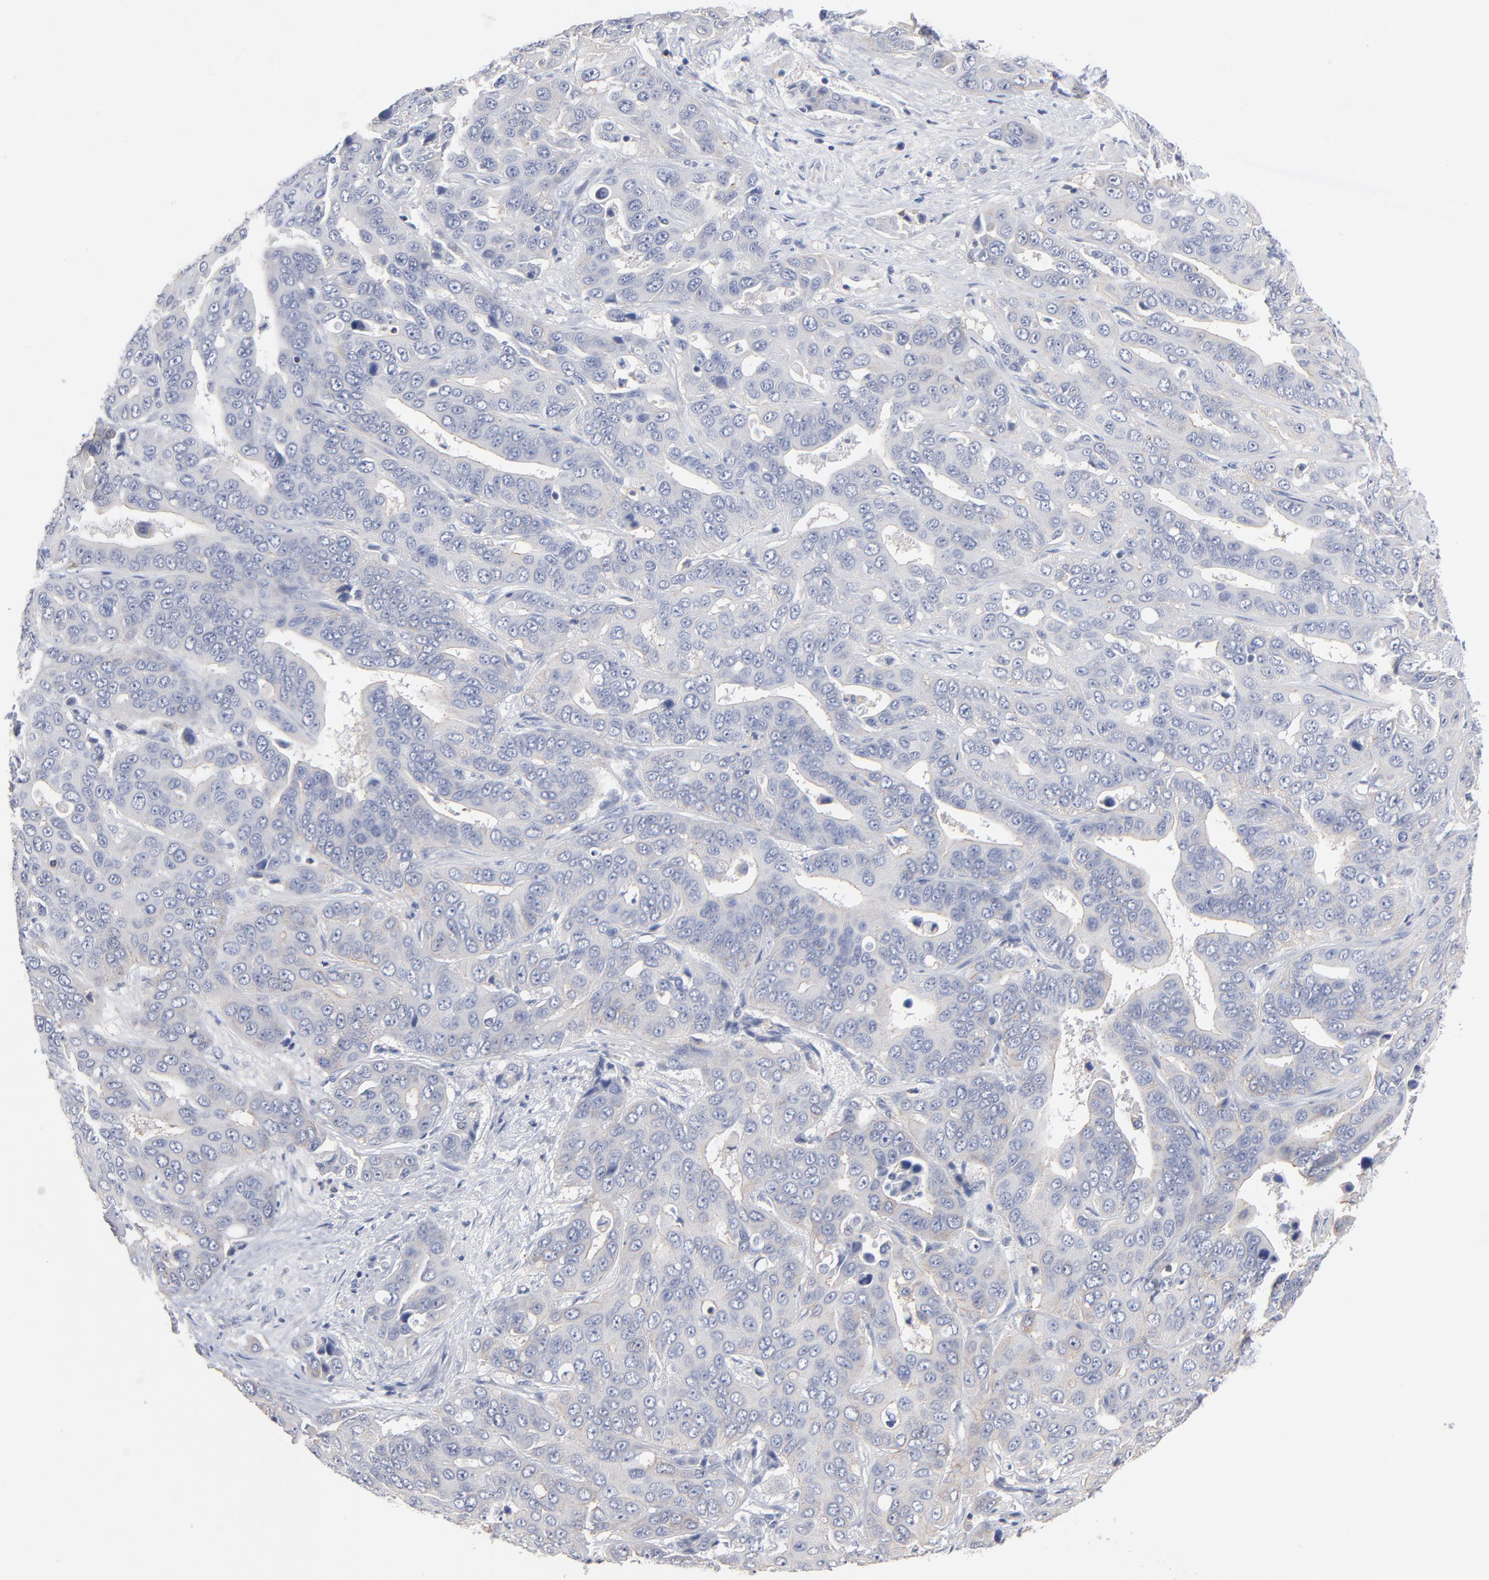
{"staining": {"intensity": "weak", "quantity": "<25%", "location": "cytoplasmic/membranous"}, "tissue": "liver cancer", "cell_type": "Tumor cells", "image_type": "cancer", "snomed": [{"axis": "morphology", "description": "Cholangiocarcinoma"}, {"axis": "topography", "description": "Liver"}], "caption": "Histopathology image shows no protein staining in tumor cells of cholangiocarcinoma (liver) tissue. (DAB immunohistochemistry (IHC), high magnification).", "gene": "PDLIM2", "patient": {"sex": "female", "age": 52}}